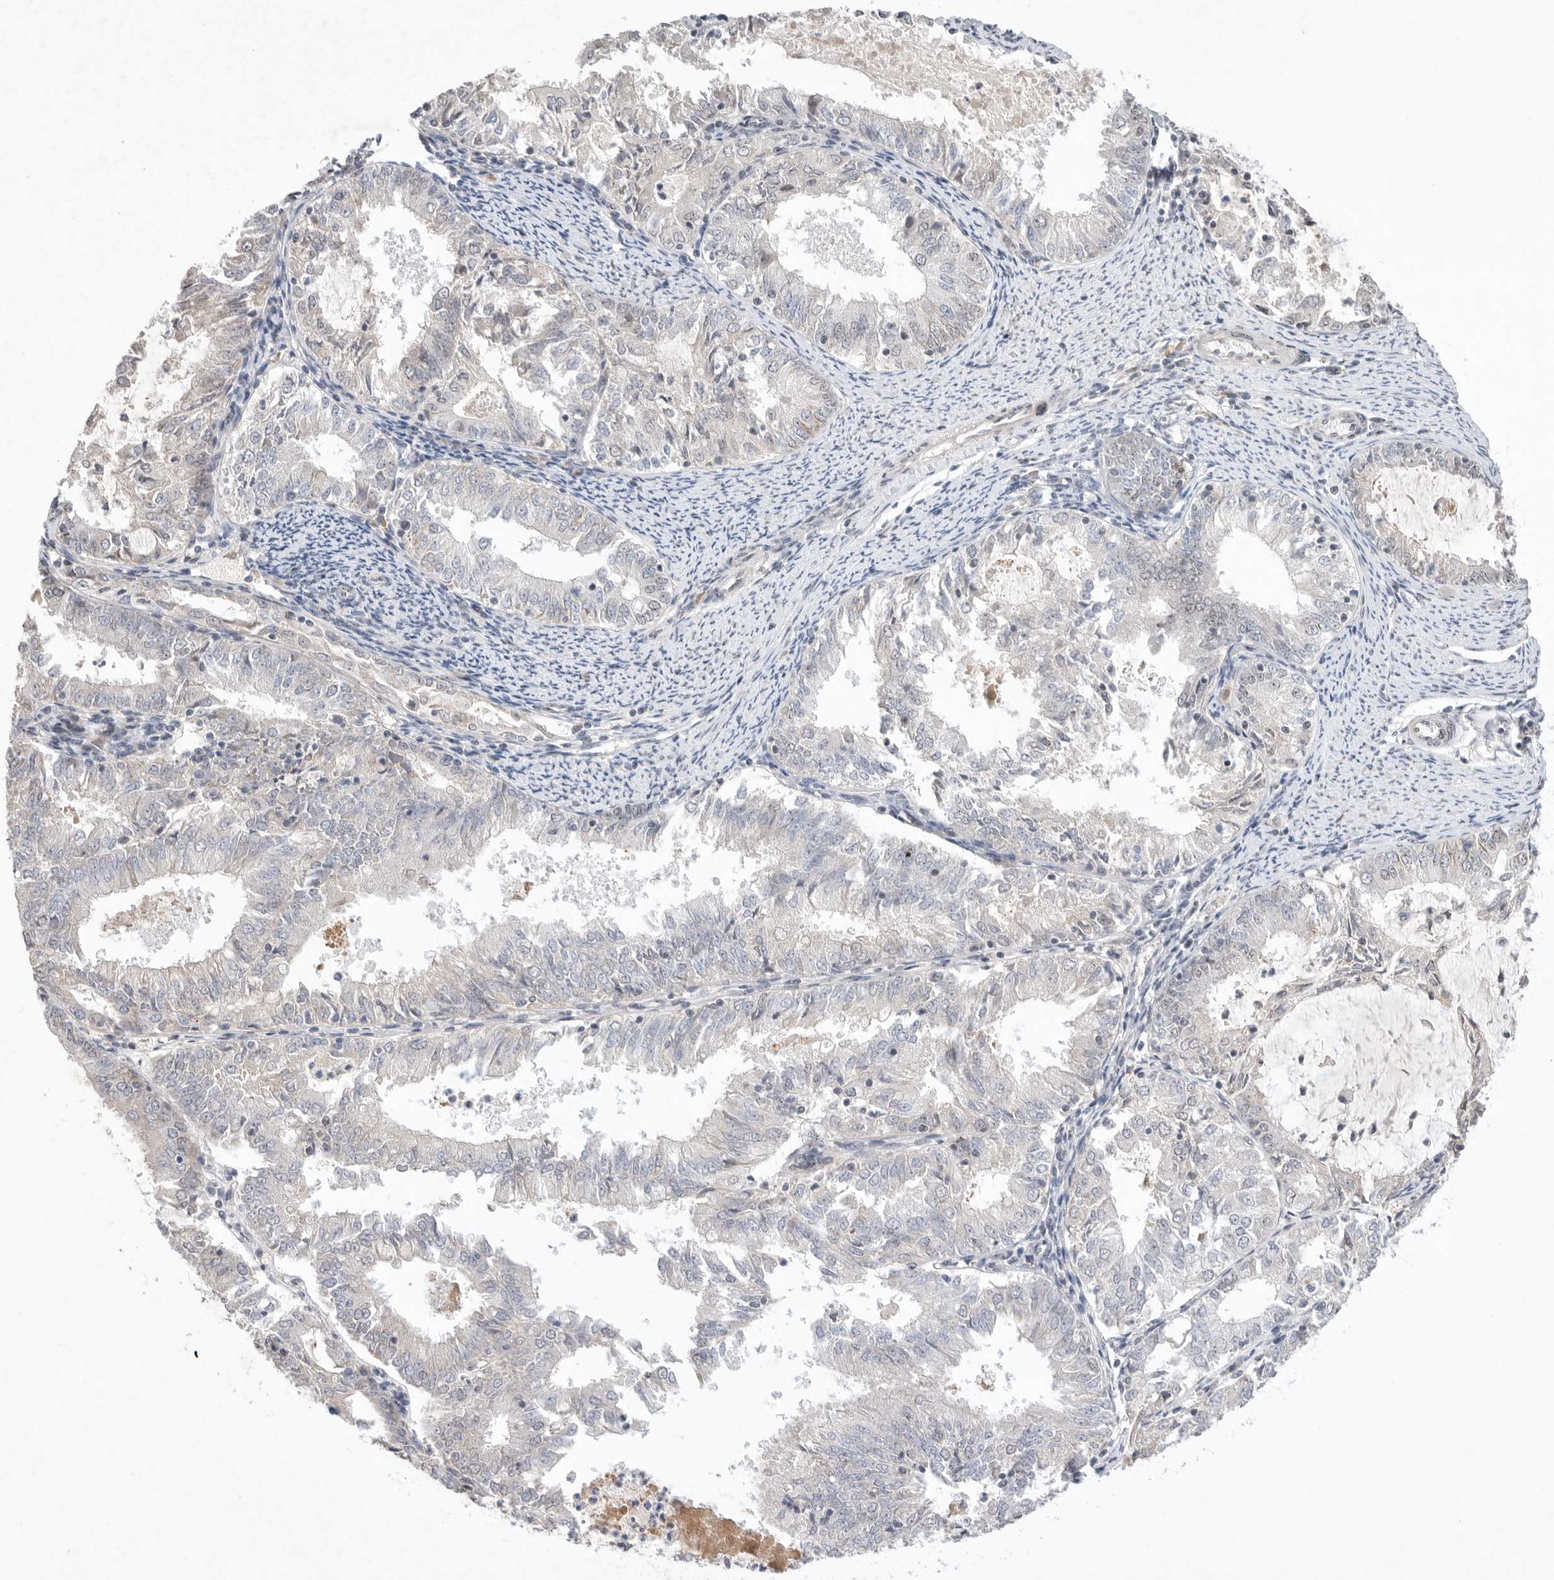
{"staining": {"intensity": "negative", "quantity": "none", "location": "none"}, "tissue": "endometrial cancer", "cell_type": "Tumor cells", "image_type": "cancer", "snomed": [{"axis": "morphology", "description": "Adenocarcinoma, NOS"}, {"axis": "topography", "description": "Endometrium"}], "caption": "A micrograph of human endometrial cancer is negative for staining in tumor cells.", "gene": "LEMD3", "patient": {"sex": "female", "age": 57}}